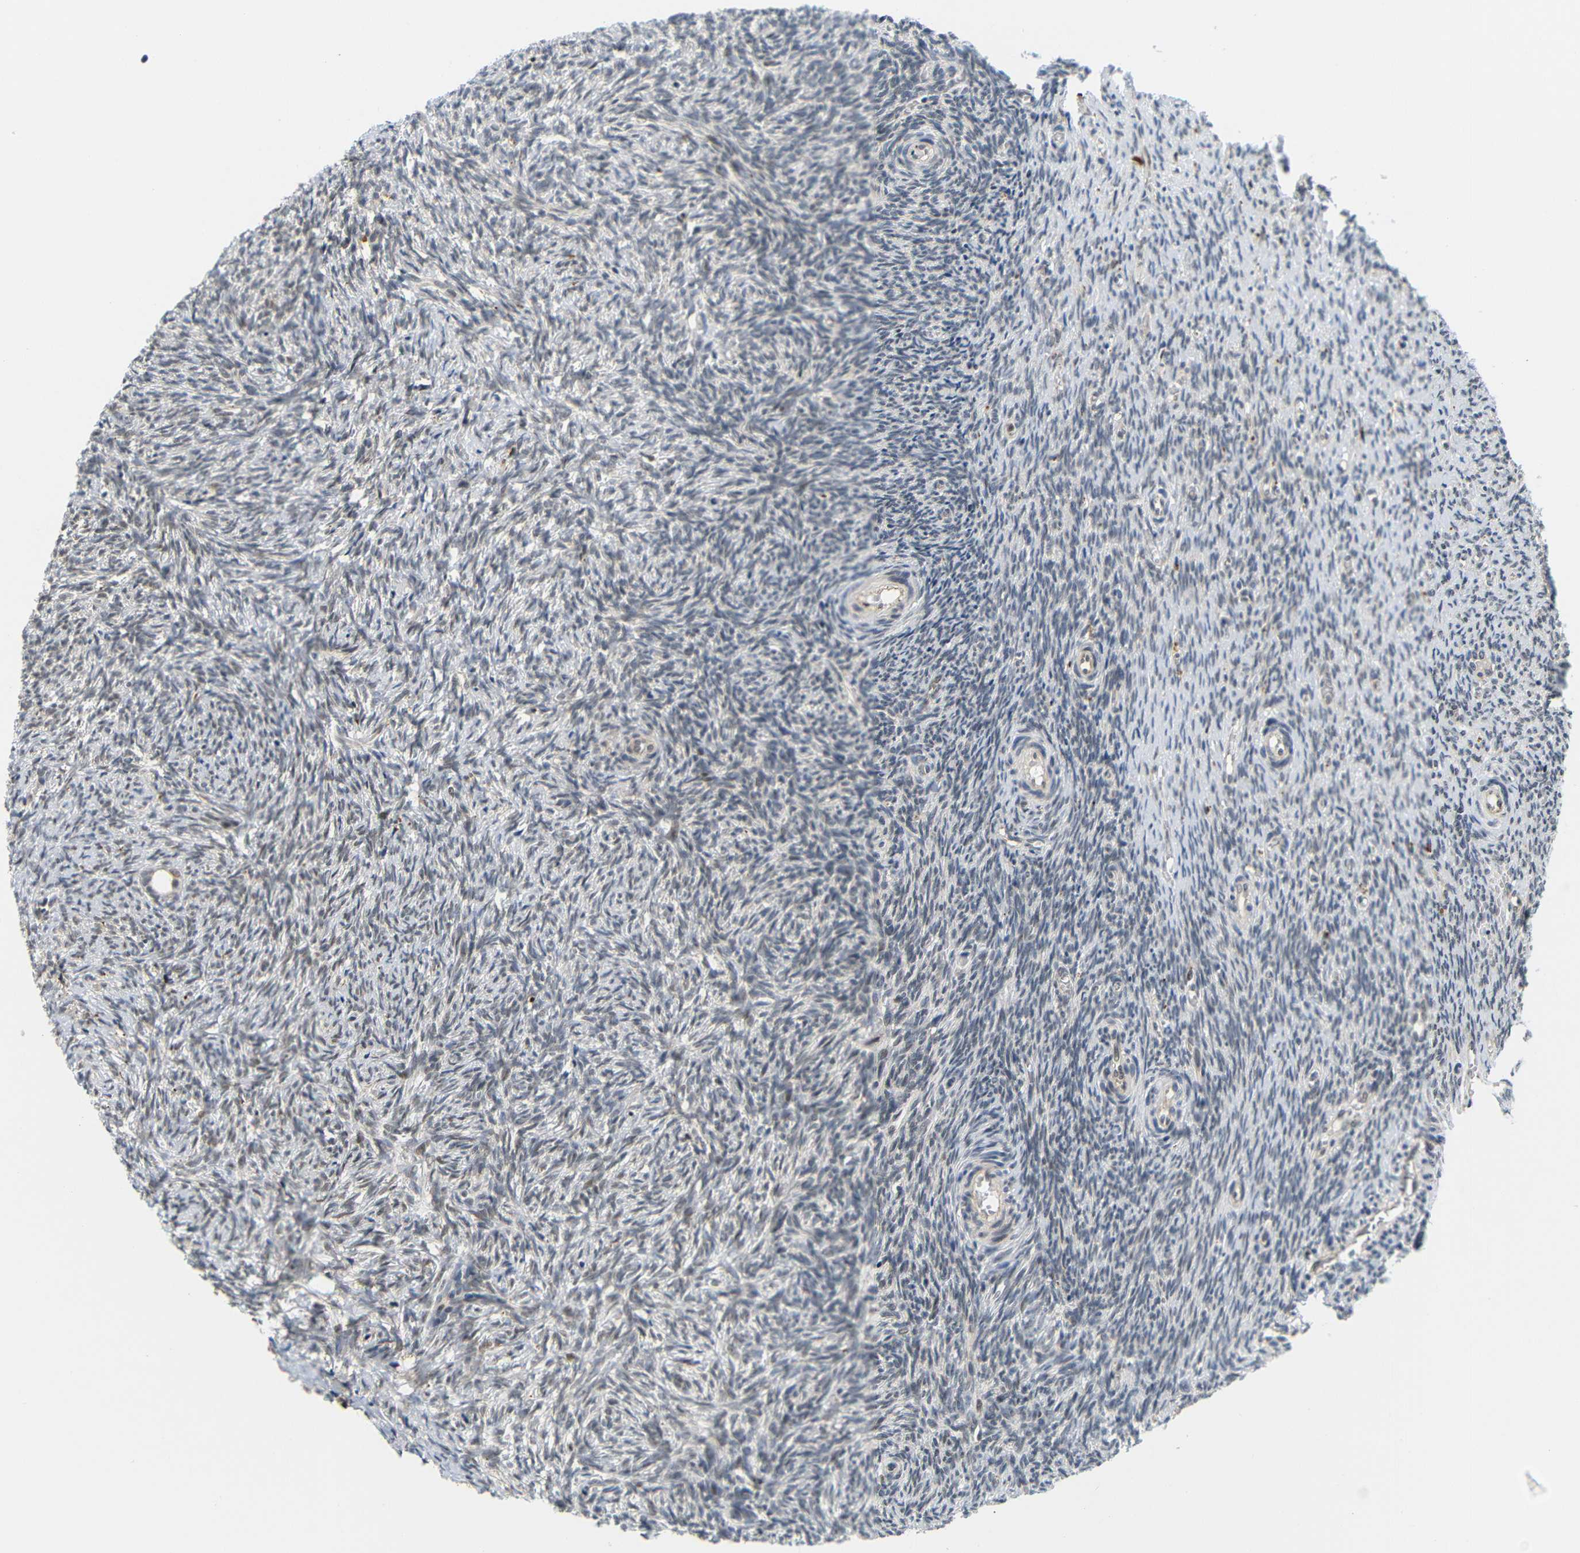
{"staining": {"intensity": "weak", "quantity": ">75%", "location": "cytoplasmic/membranous,nuclear"}, "tissue": "ovary", "cell_type": "Ovarian stroma cells", "image_type": "normal", "snomed": [{"axis": "morphology", "description": "Normal tissue, NOS"}, {"axis": "topography", "description": "Ovary"}], "caption": "Ovary stained for a protein displays weak cytoplasmic/membranous,nuclear positivity in ovarian stroma cells.", "gene": "GJA5", "patient": {"sex": "female", "age": 41}}